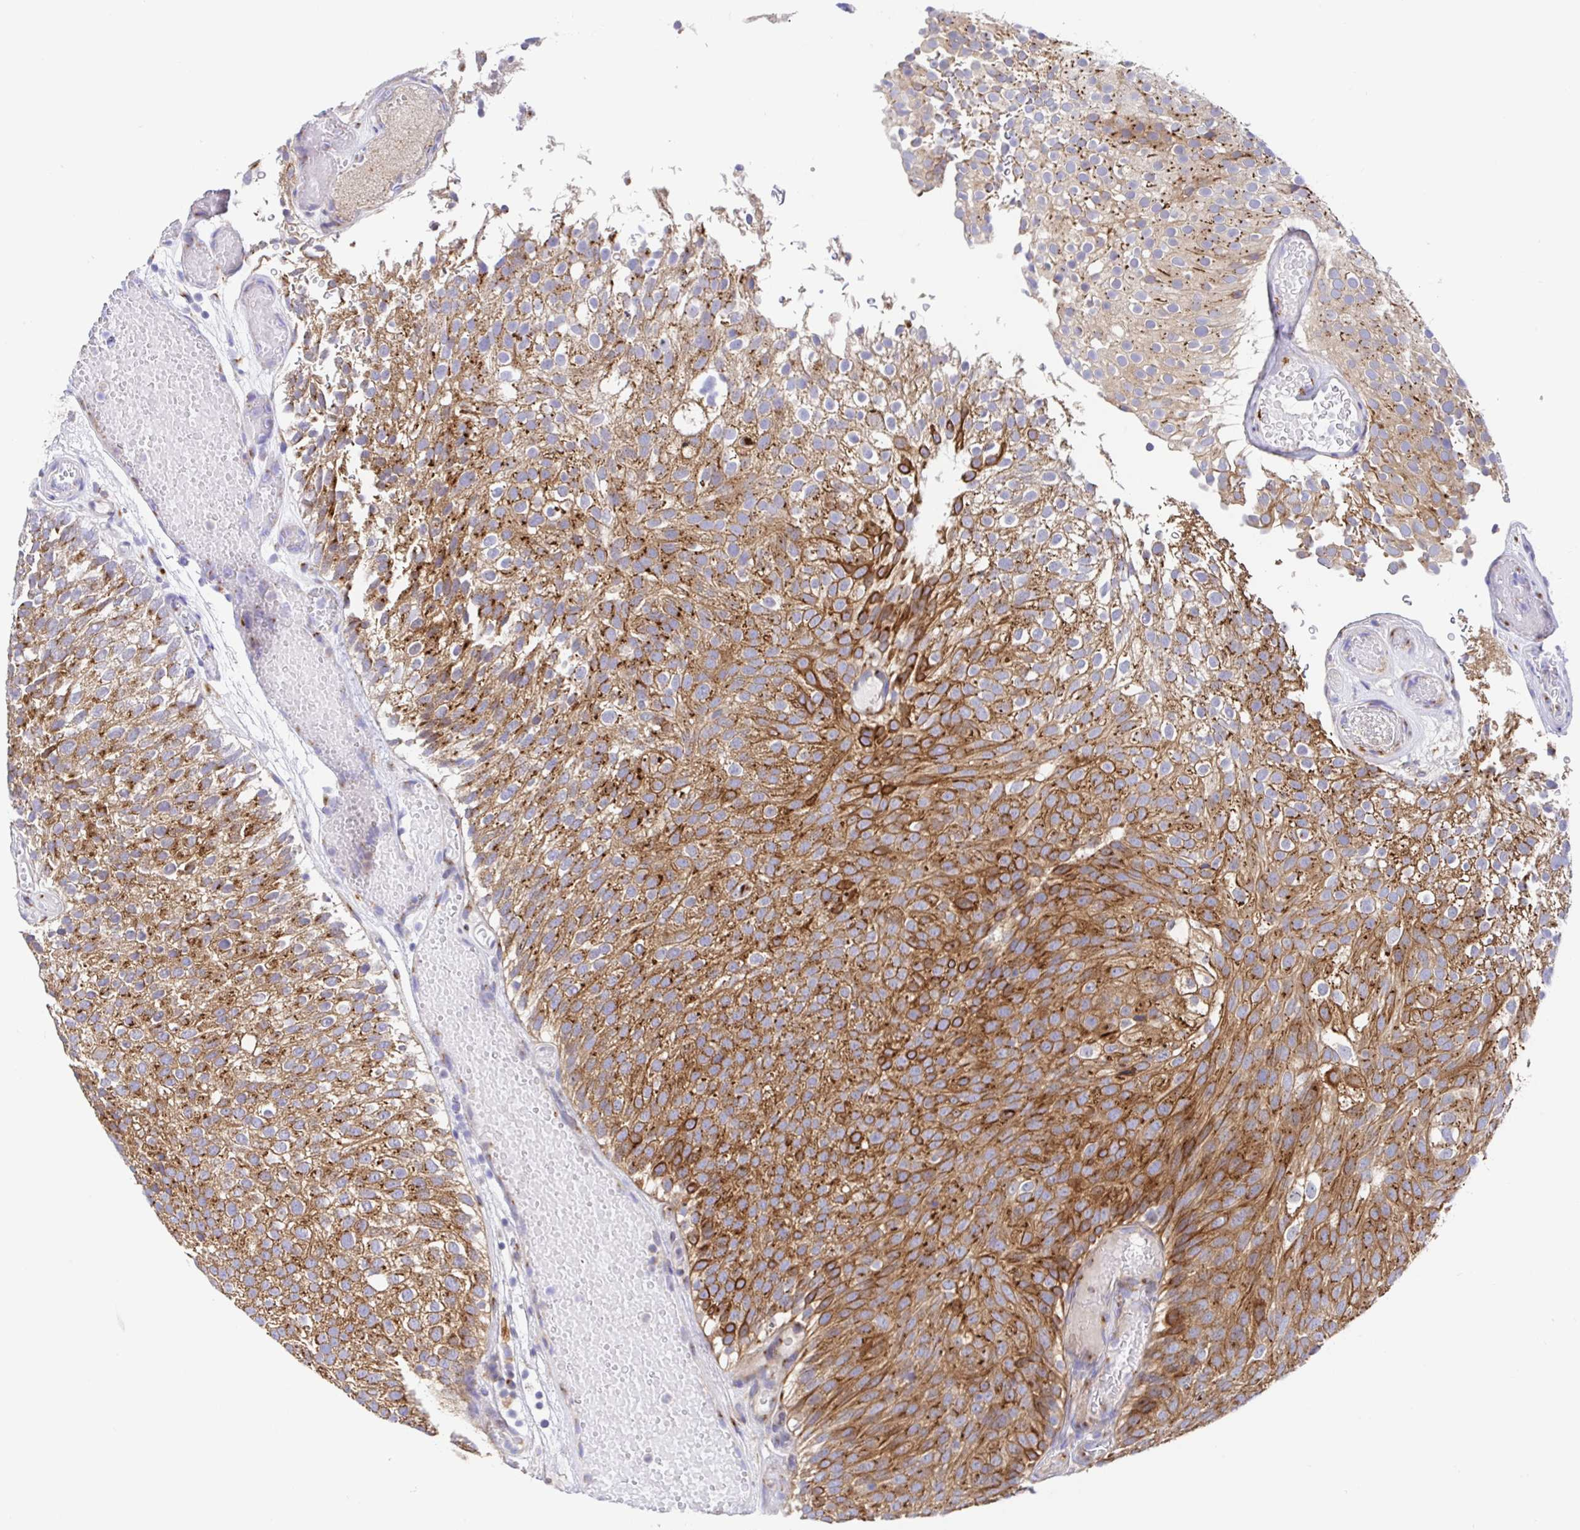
{"staining": {"intensity": "strong", "quantity": ">75%", "location": "cytoplasmic/membranous"}, "tissue": "urothelial cancer", "cell_type": "Tumor cells", "image_type": "cancer", "snomed": [{"axis": "morphology", "description": "Urothelial carcinoma, Low grade"}, {"axis": "topography", "description": "Urinary bladder"}], "caption": "Immunohistochemistry (IHC) micrograph of neoplastic tissue: low-grade urothelial carcinoma stained using immunohistochemistry reveals high levels of strong protein expression localized specifically in the cytoplasmic/membranous of tumor cells, appearing as a cytoplasmic/membranous brown color.", "gene": "GOLGA1", "patient": {"sex": "male", "age": 78}}